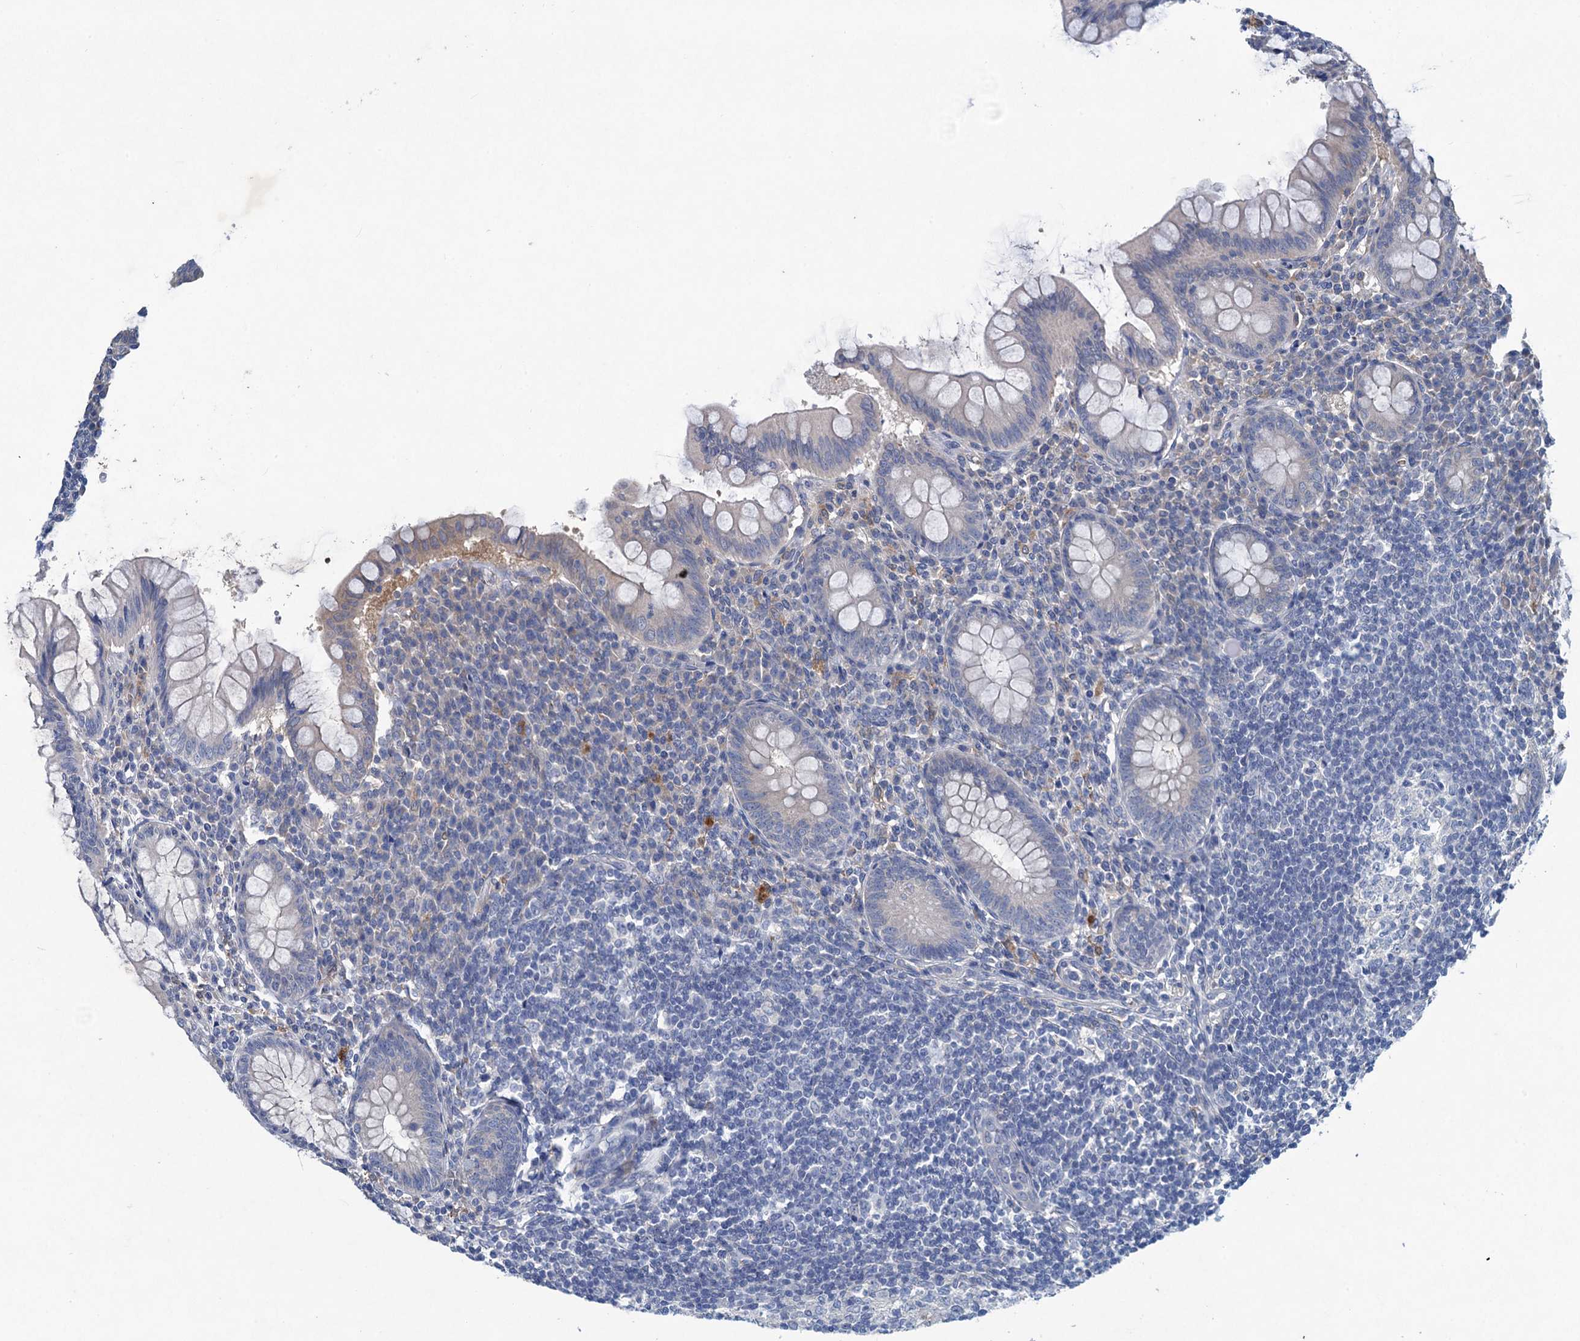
{"staining": {"intensity": "negative", "quantity": "none", "location": "none"}, "tissue": "appendix", "cell_type": "Glandular cells", "image_type": "normal", "snomed": [{"axis": "morphology", "description": "Normal tissue, NOS"}, {"axis": "topography", "description": "Appendix"}], "caption": "Human appendix stained for a protein using immunohistochemistry exhibits no positivity in glandular cells.", "gene": "RTKN2", "patient": {"sex": "female", "age": 33}}